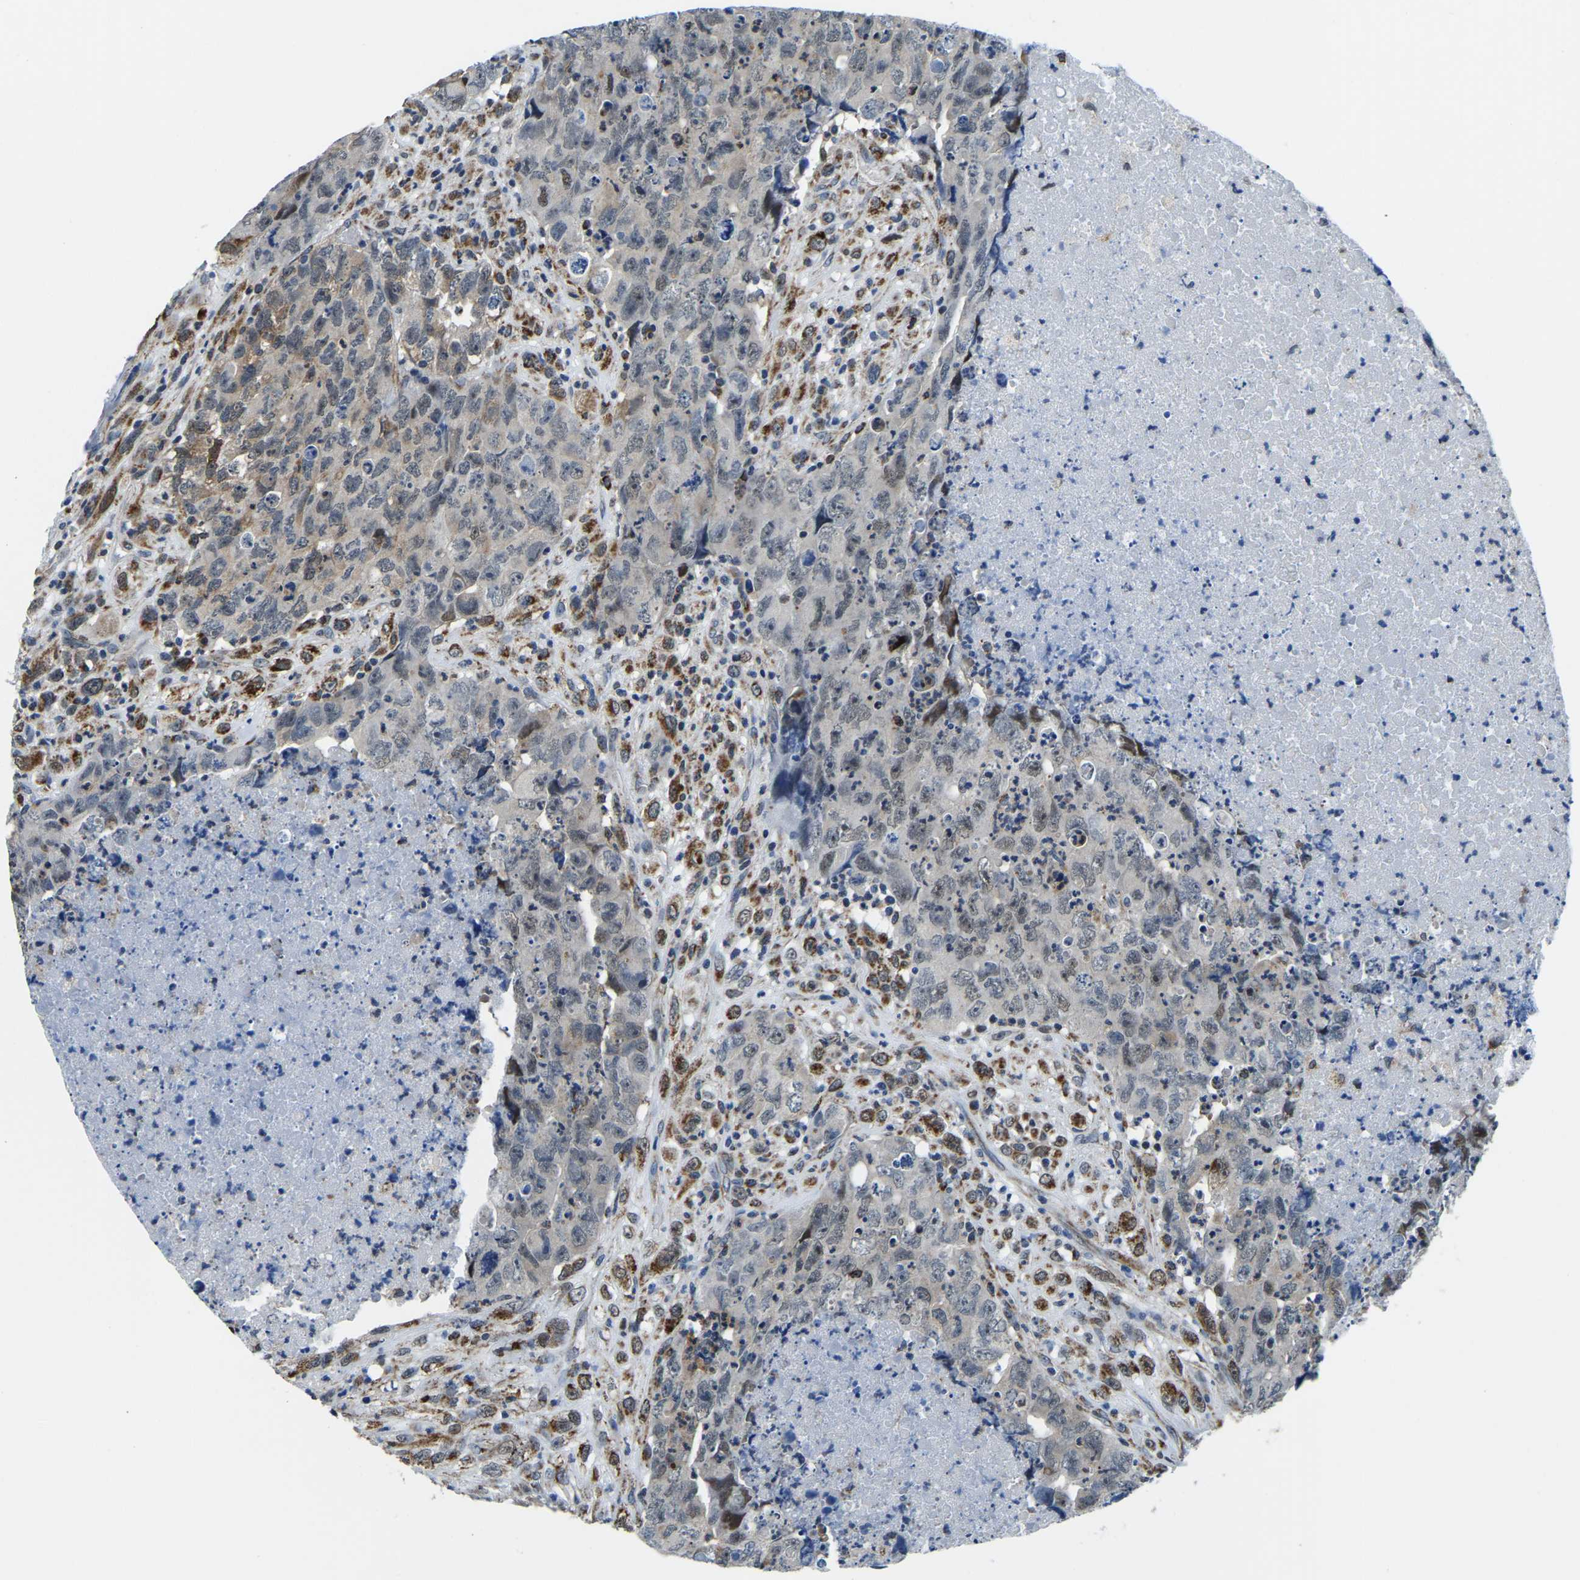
{"staining": {"intensity": "weak", "quantity": "25%-75%", "location": "cytoplasmic/membranous,nuclear"}, "tissue": "testis cancer", "cell_type": "Tumor cells", "image_type": "cancer", "snomed": [{"axis": "morphology", "description": "Carcinoma, Embryonal, NOS"}, {"axis": "topography", "description": "Testis"}], "caption": "Embryonal carcinoma (testis) stained for a protein (brown) exhibits weak cytoplasmic/membranous and nuclear positive expression in about 25%-75% of tumor cells.", "gene": "BNIP3L", "patient": {"sex": "male", "age": 32}}